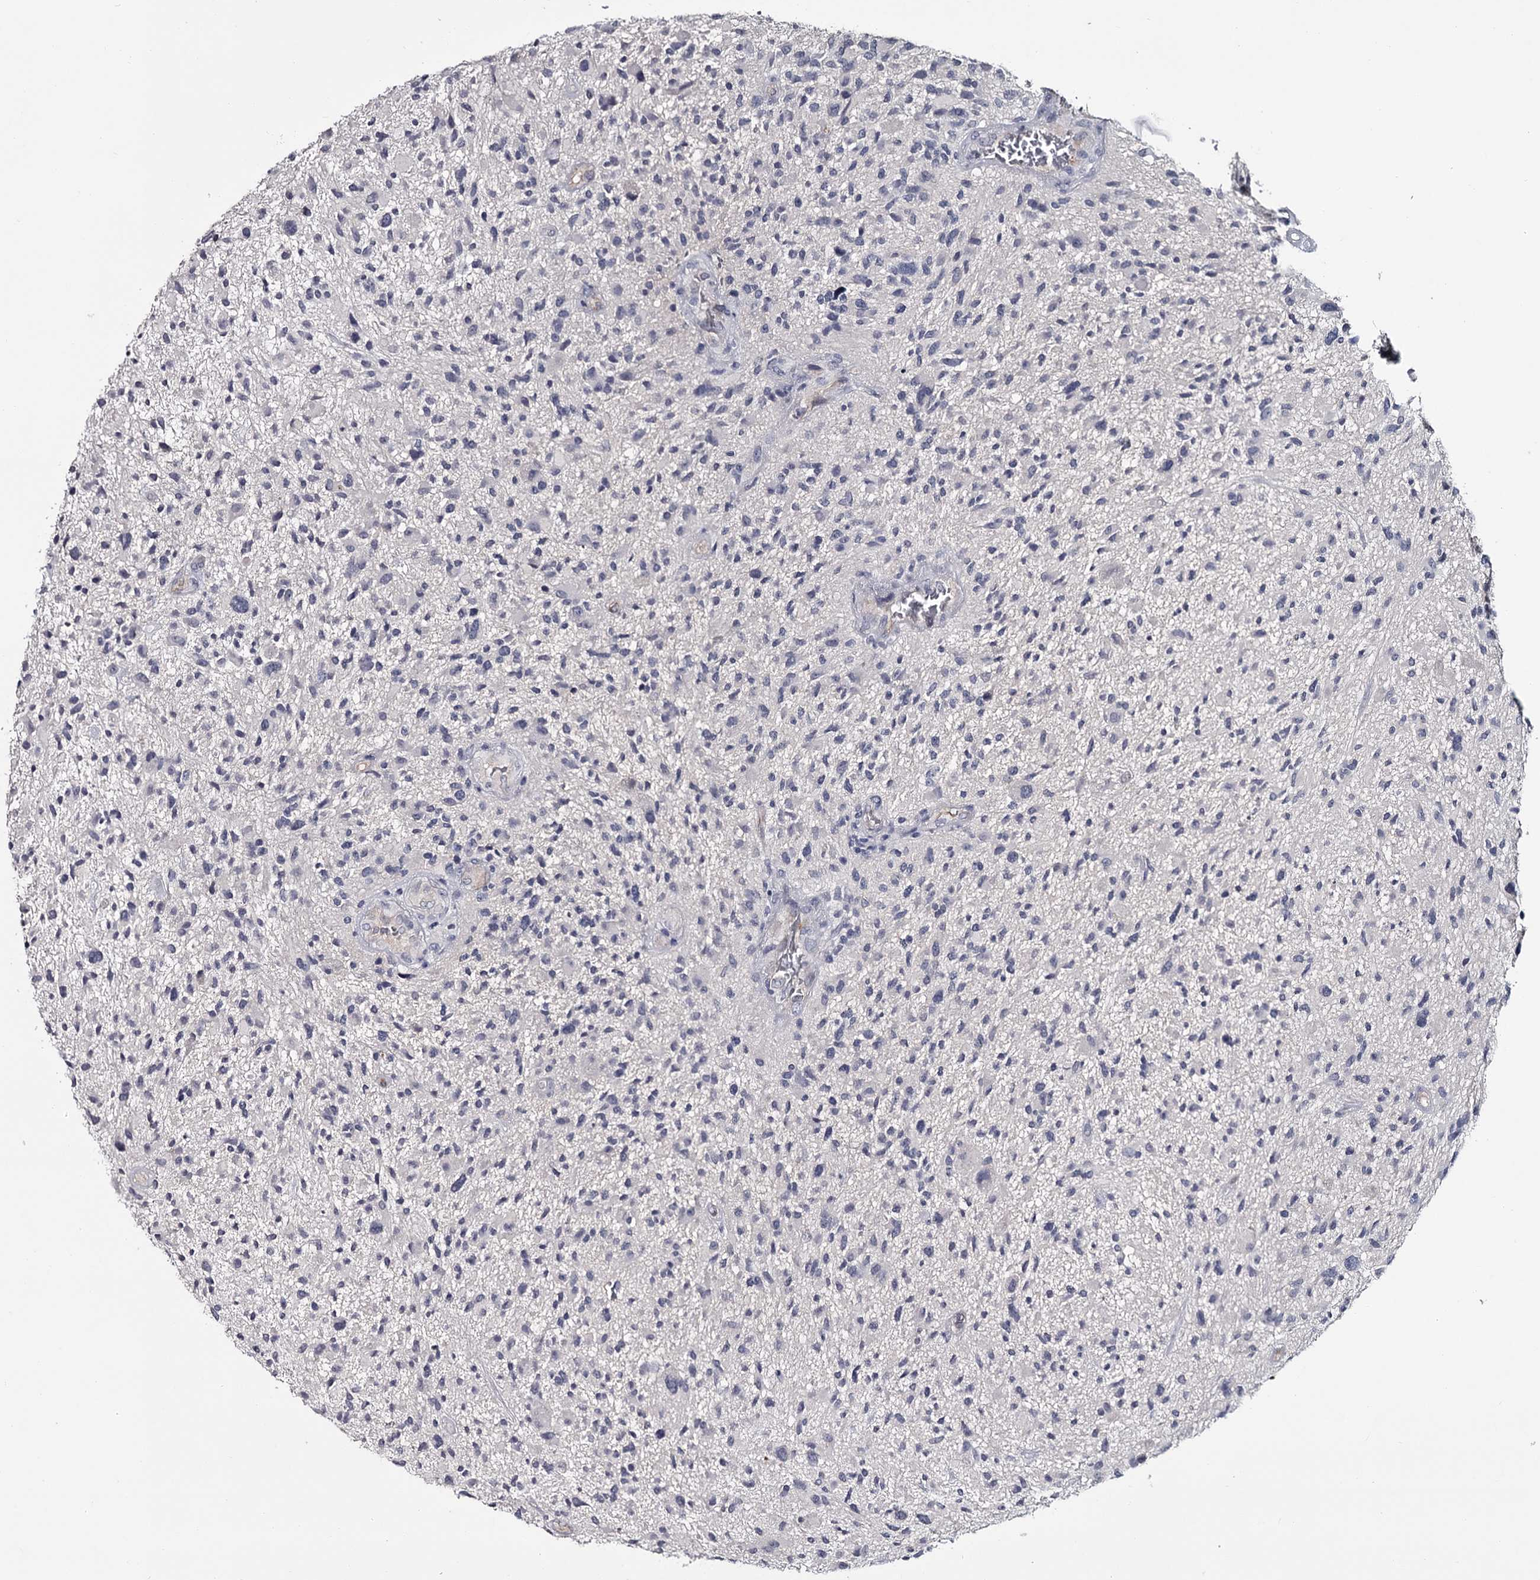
{"staining": {"intensity": "negative", "quantity": "none", "location": "none"}, "tissue": "glioma", "cell_type": "Tumor cells", "image_type": "cancer", "snomed": [{"axis": "morphology", "description": "Glioma, malignant, High grade"}, {"axis": "topography", "description": "Brain"}], "caption": "The histopathology image displays no staining of tumor cells in glioma. The staining was performed using DAB (3,3'-diaminobenzidine) to visualize the protein expression in brown, while the nuclei were stained in blue with hematoxylin (Magnification: 20x).", "gene": "DAO", "patient": {"sex": "male", "age": 47}}